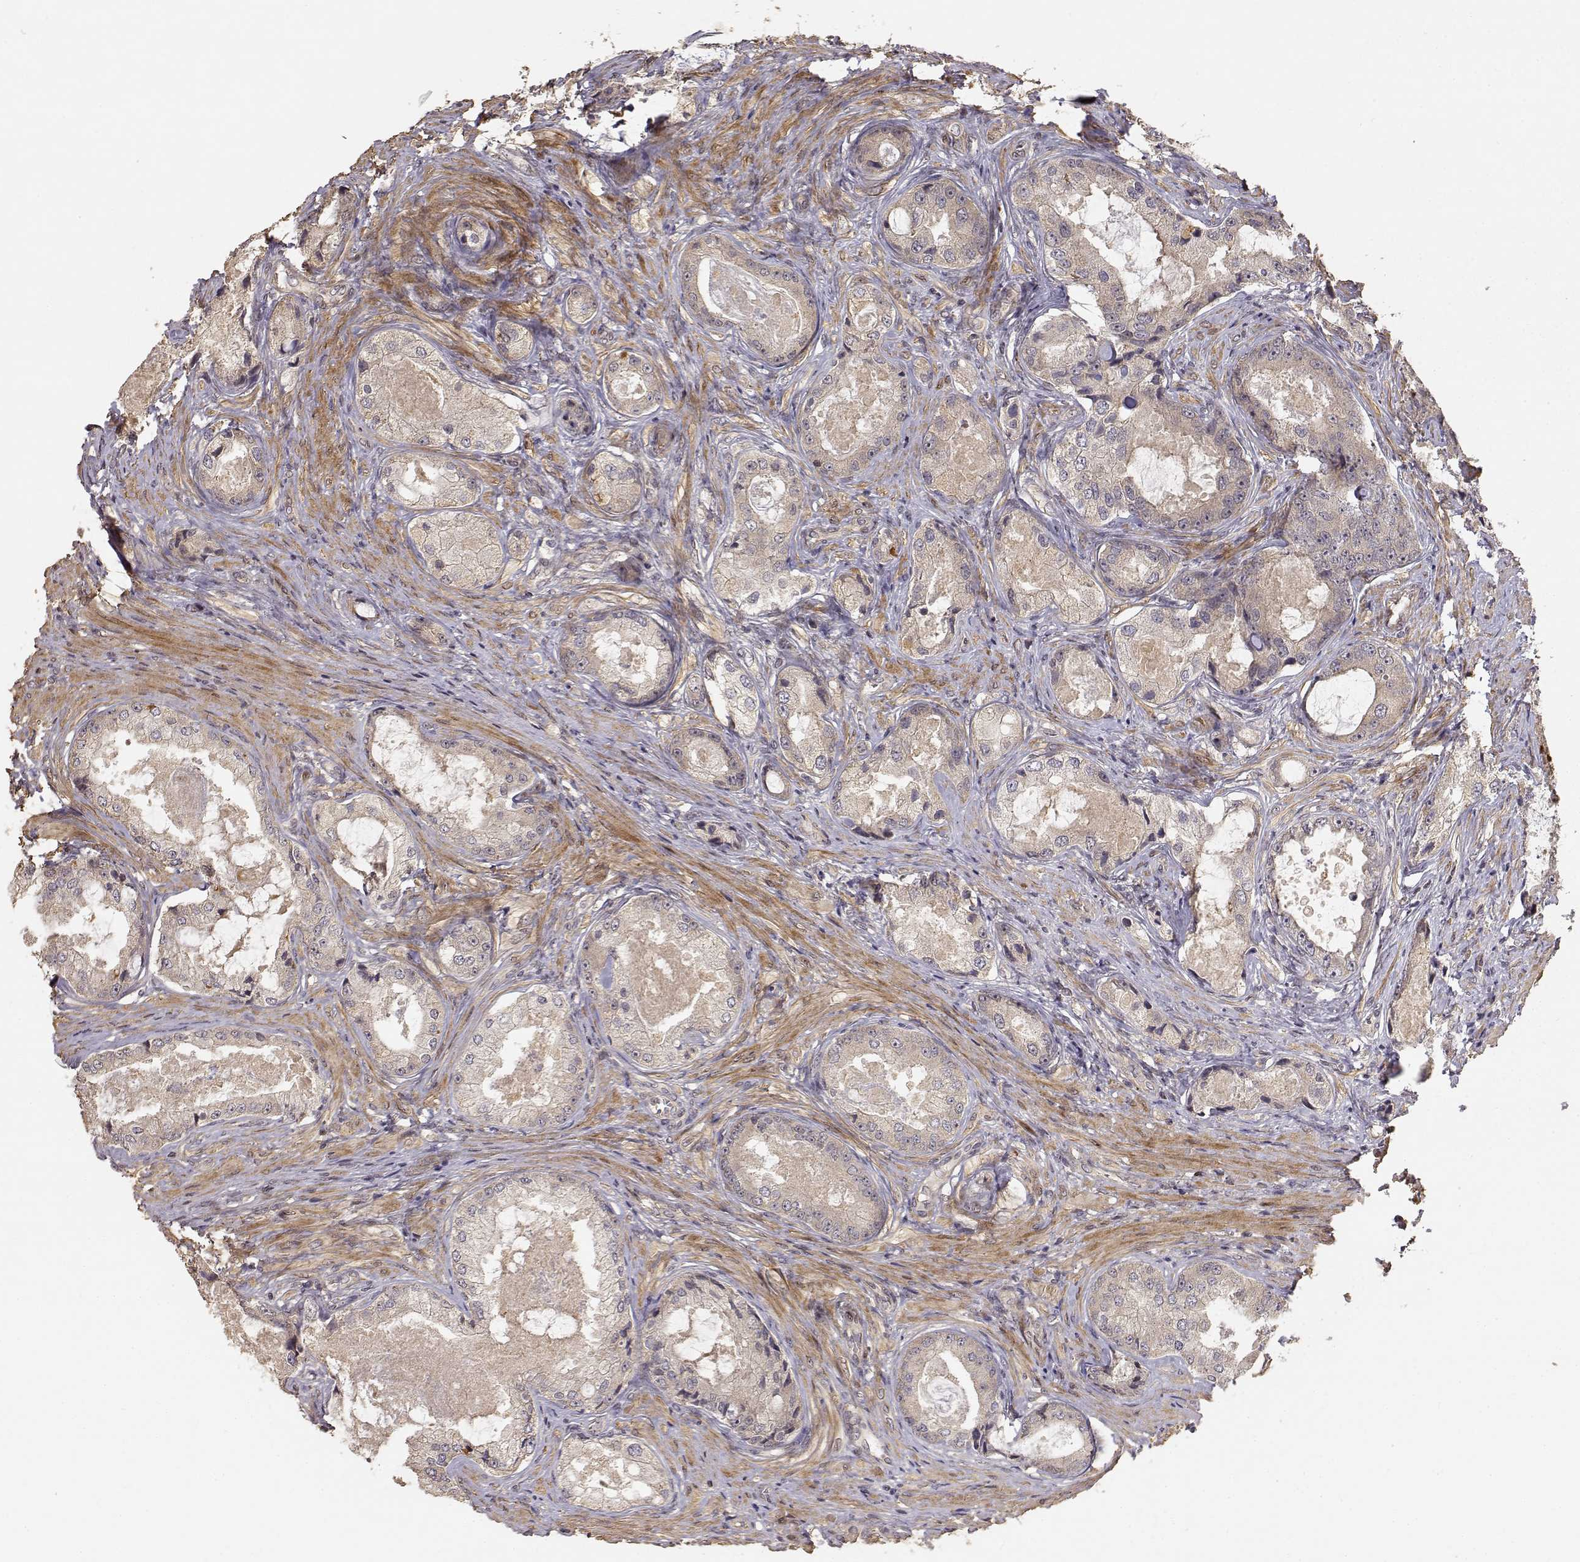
{"staining": {"intensity": "weak", "quantity": "<25%", "location": "cytoplasmic/membranous"}, "tissue": "prostate cancer", "cell_type": "Tumor cells", "image_type": "cancer", "snomed": [{"axis": "morphology", "description": "Adenocarcinoma, Low grade"}, {"axis": "topography", "description": "Prostate"}], "caption": "Tumor cells show no significant staining in prostate cancer (low-grade adenocarcinoma).", "gene": "PICK1", "patient": {"sex": "male", "age": 68}}